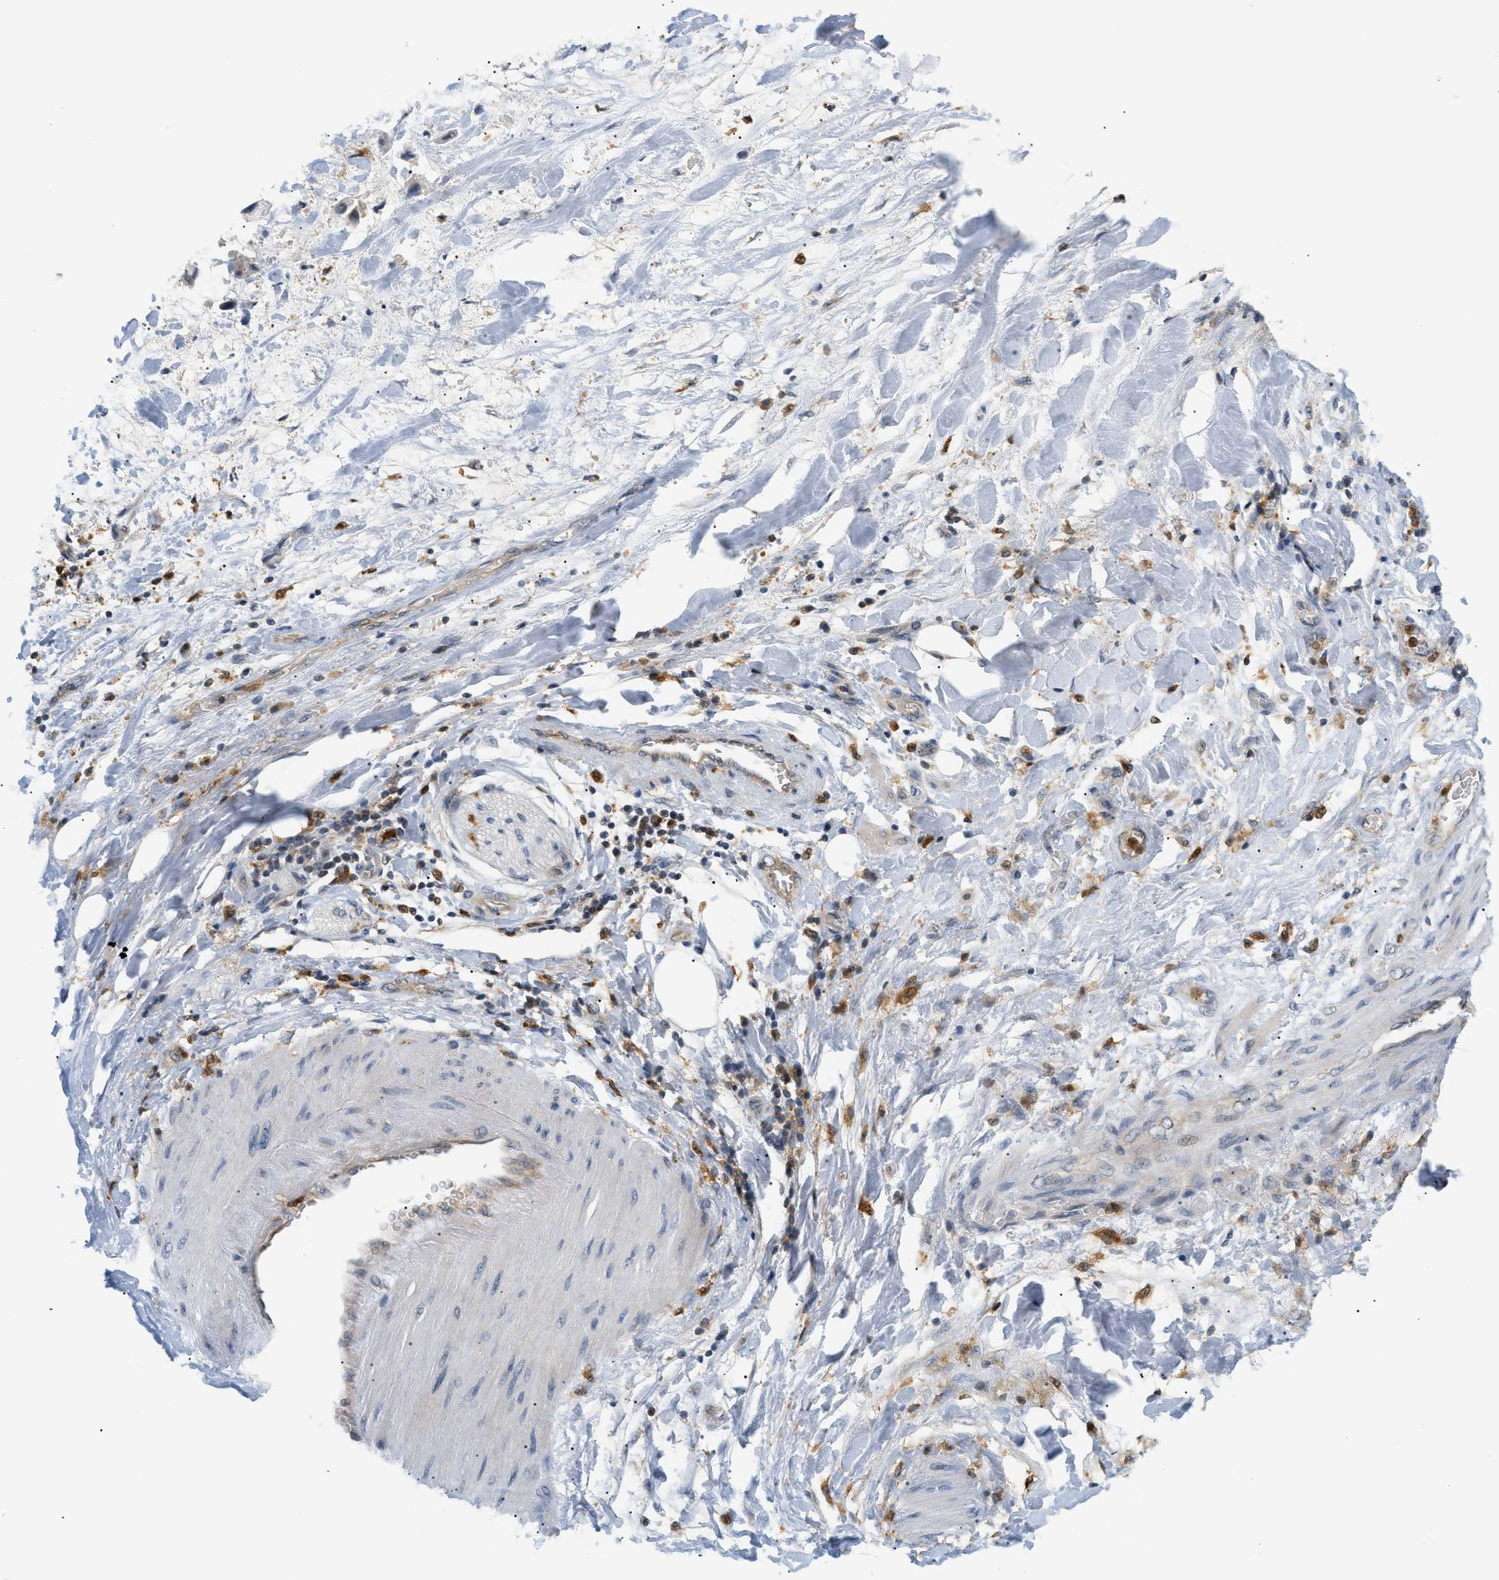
{"staining": {"intensity": "negative", "quantity": "none", "location": "none"}, "tissue": "adipose tissue", "cell_type": "Adipocytes", "image_type": "normal", "snomed": [{"axis": "morphology", "description": "Normal tissue, NOS"}, {"axis": "morphology", "description": "Cholangiocarcinoma"}, {"axis": "topography", "description": "Liver"}, {"axis": "topography", "description": "Peripheral nerve tissue"}], "caption": "Image shows no significant protein expression in adipocytes of normal adipose tissue. (DAB (3,3'-diaminobenzidine) IHC, high magnification).", "gene": "PYCARD", "patient": {"sex": "male", "age": 50}}